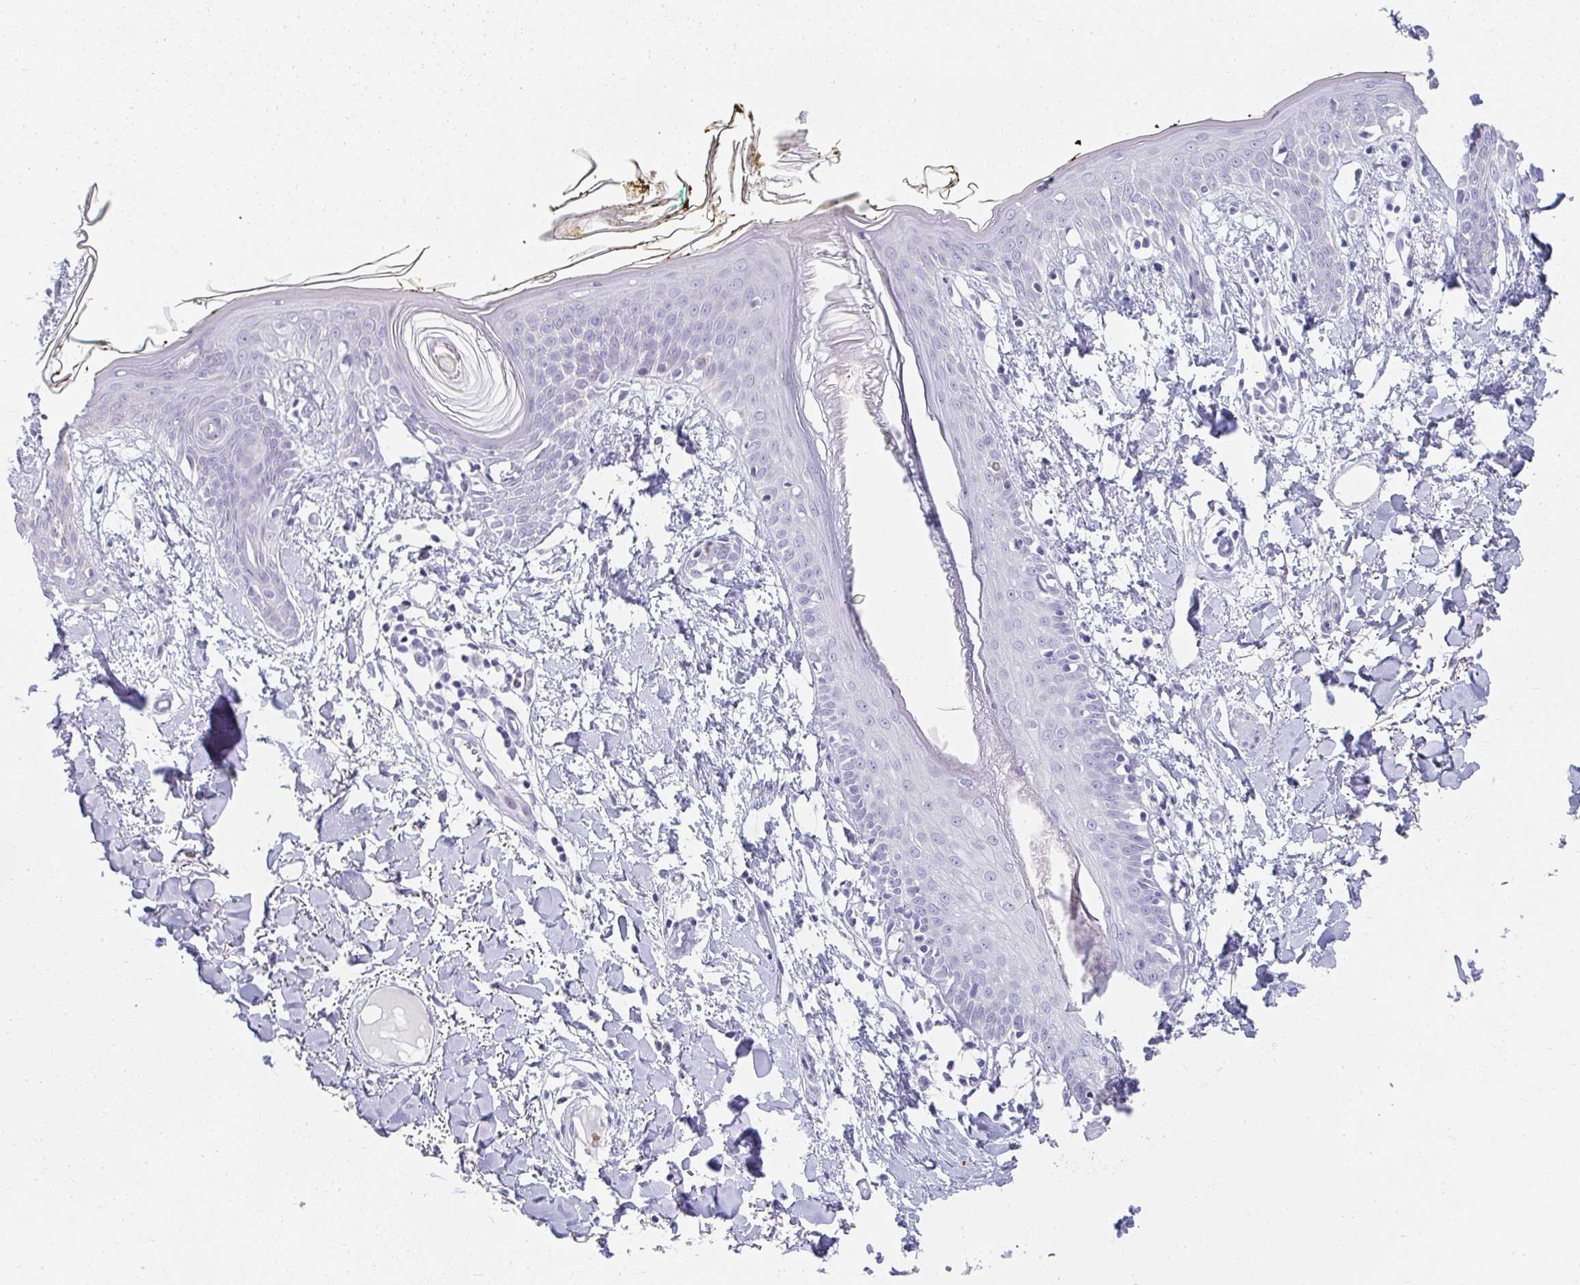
{"staining": {"intensity": "negative", "quantity": "none", "location": "none"}, "tissue": "skin", "cell_type": "Fibroblasts", "image_type": "normal", "snomed": [{"axis": "morphology", "description": "Normal tissue, NOS"}, {"axis": "topography", "description": "Skin"}], "caption": "An IHC image of unremarkable skin is shown. There is no staining in fibroblasts of skin.", "gene": "NEU2", "patient": {"sex": "female", "age": 34}}